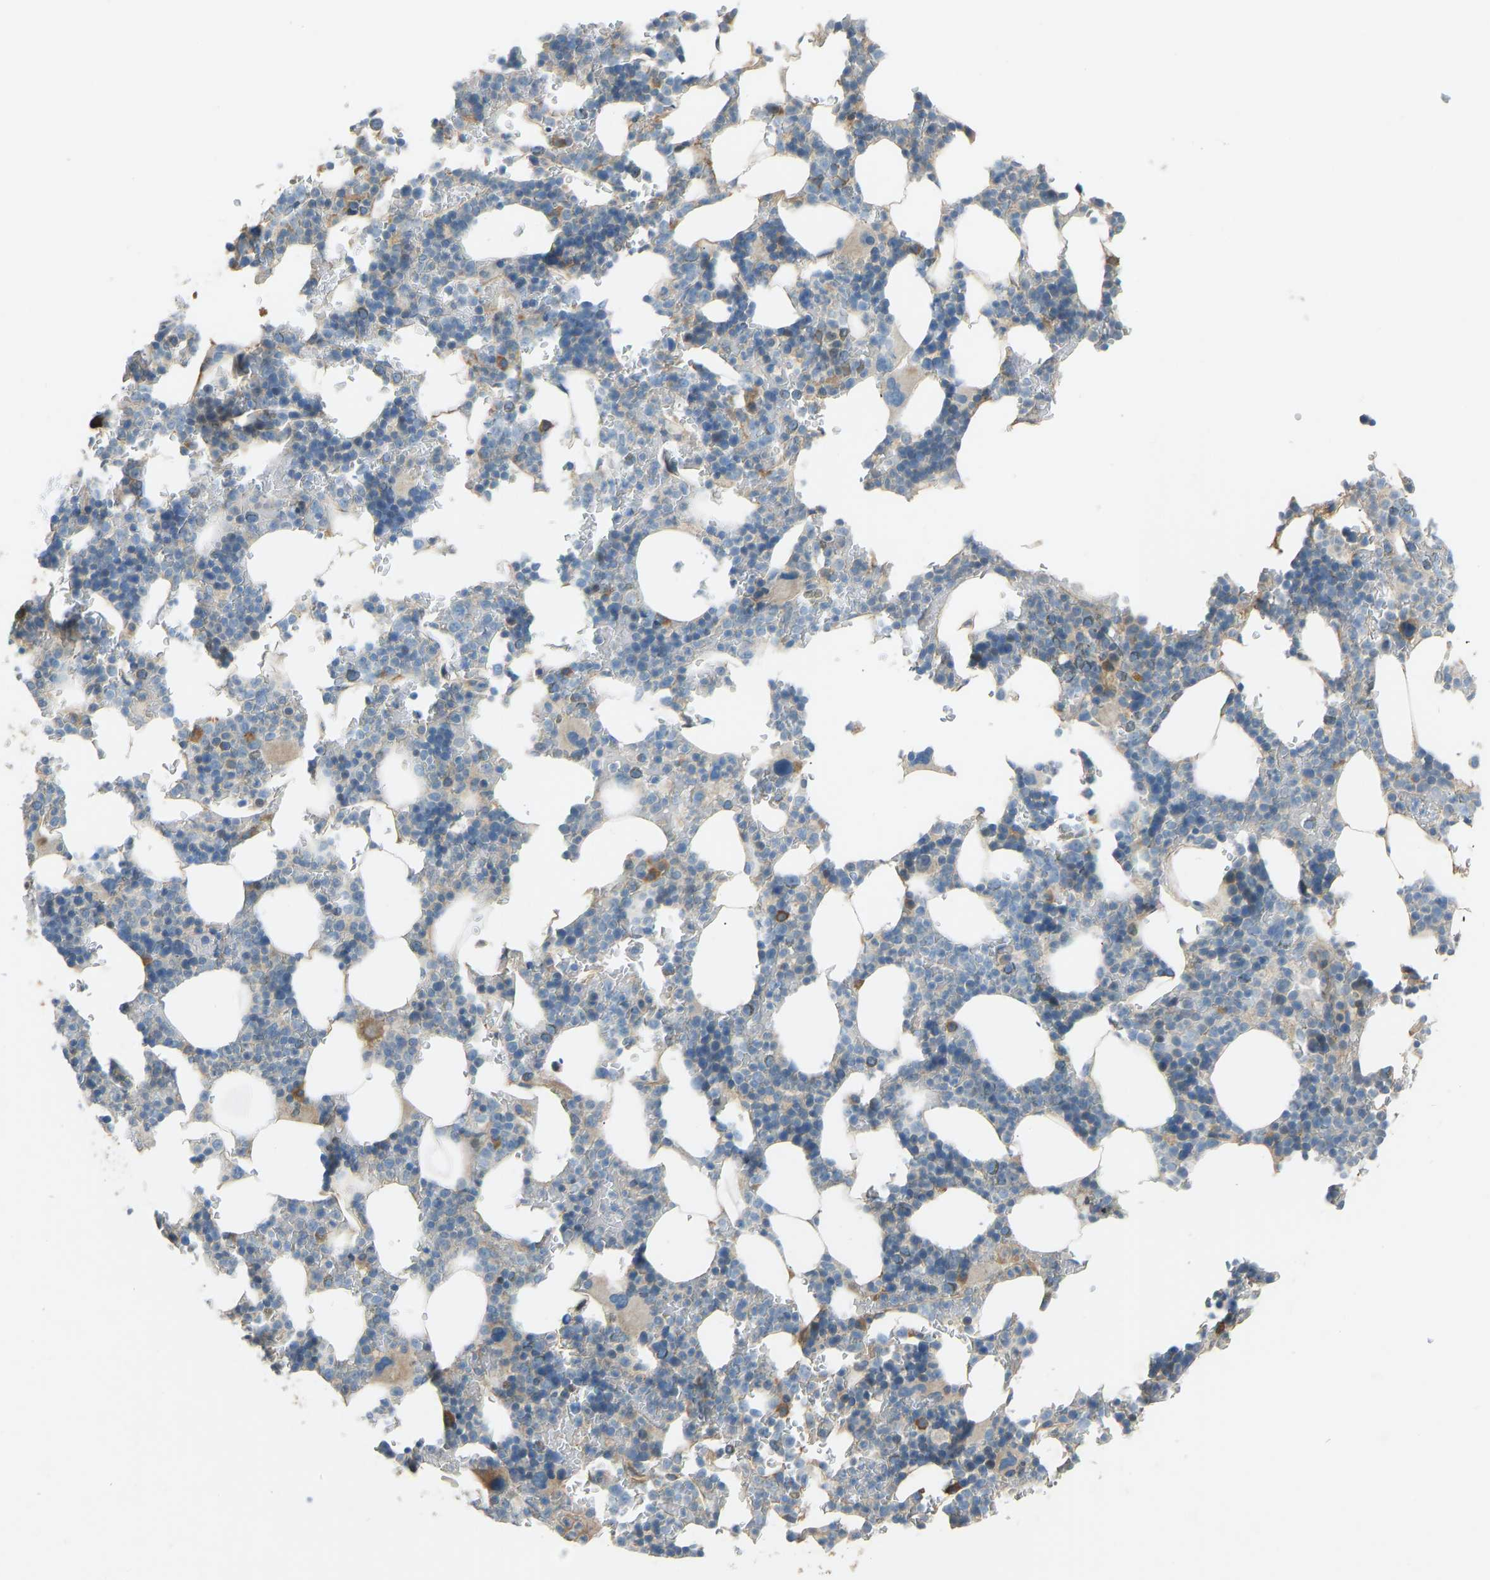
{"staining": {"intensity": "negative", "quantity": "none", "location": "none"}, "tissue": "bone marrow", "cell_type": "Hematopoietic cells", "image_type": "normal", "snomed": [{"axis": "morphology", "description": "Normal tissue, NOS"}, {"axis": "topography", "description": "Bone marrow"}], "caption": "Immunohistochemistry micrograph of normal bone marrow: human bone marrow stained with DAB (3,3'-diaminobenzidine) shows no significant protein positivity in hematopoietic cells.", "gene": "FBLN2", "patient": {"sex": "female", "age": 81}}